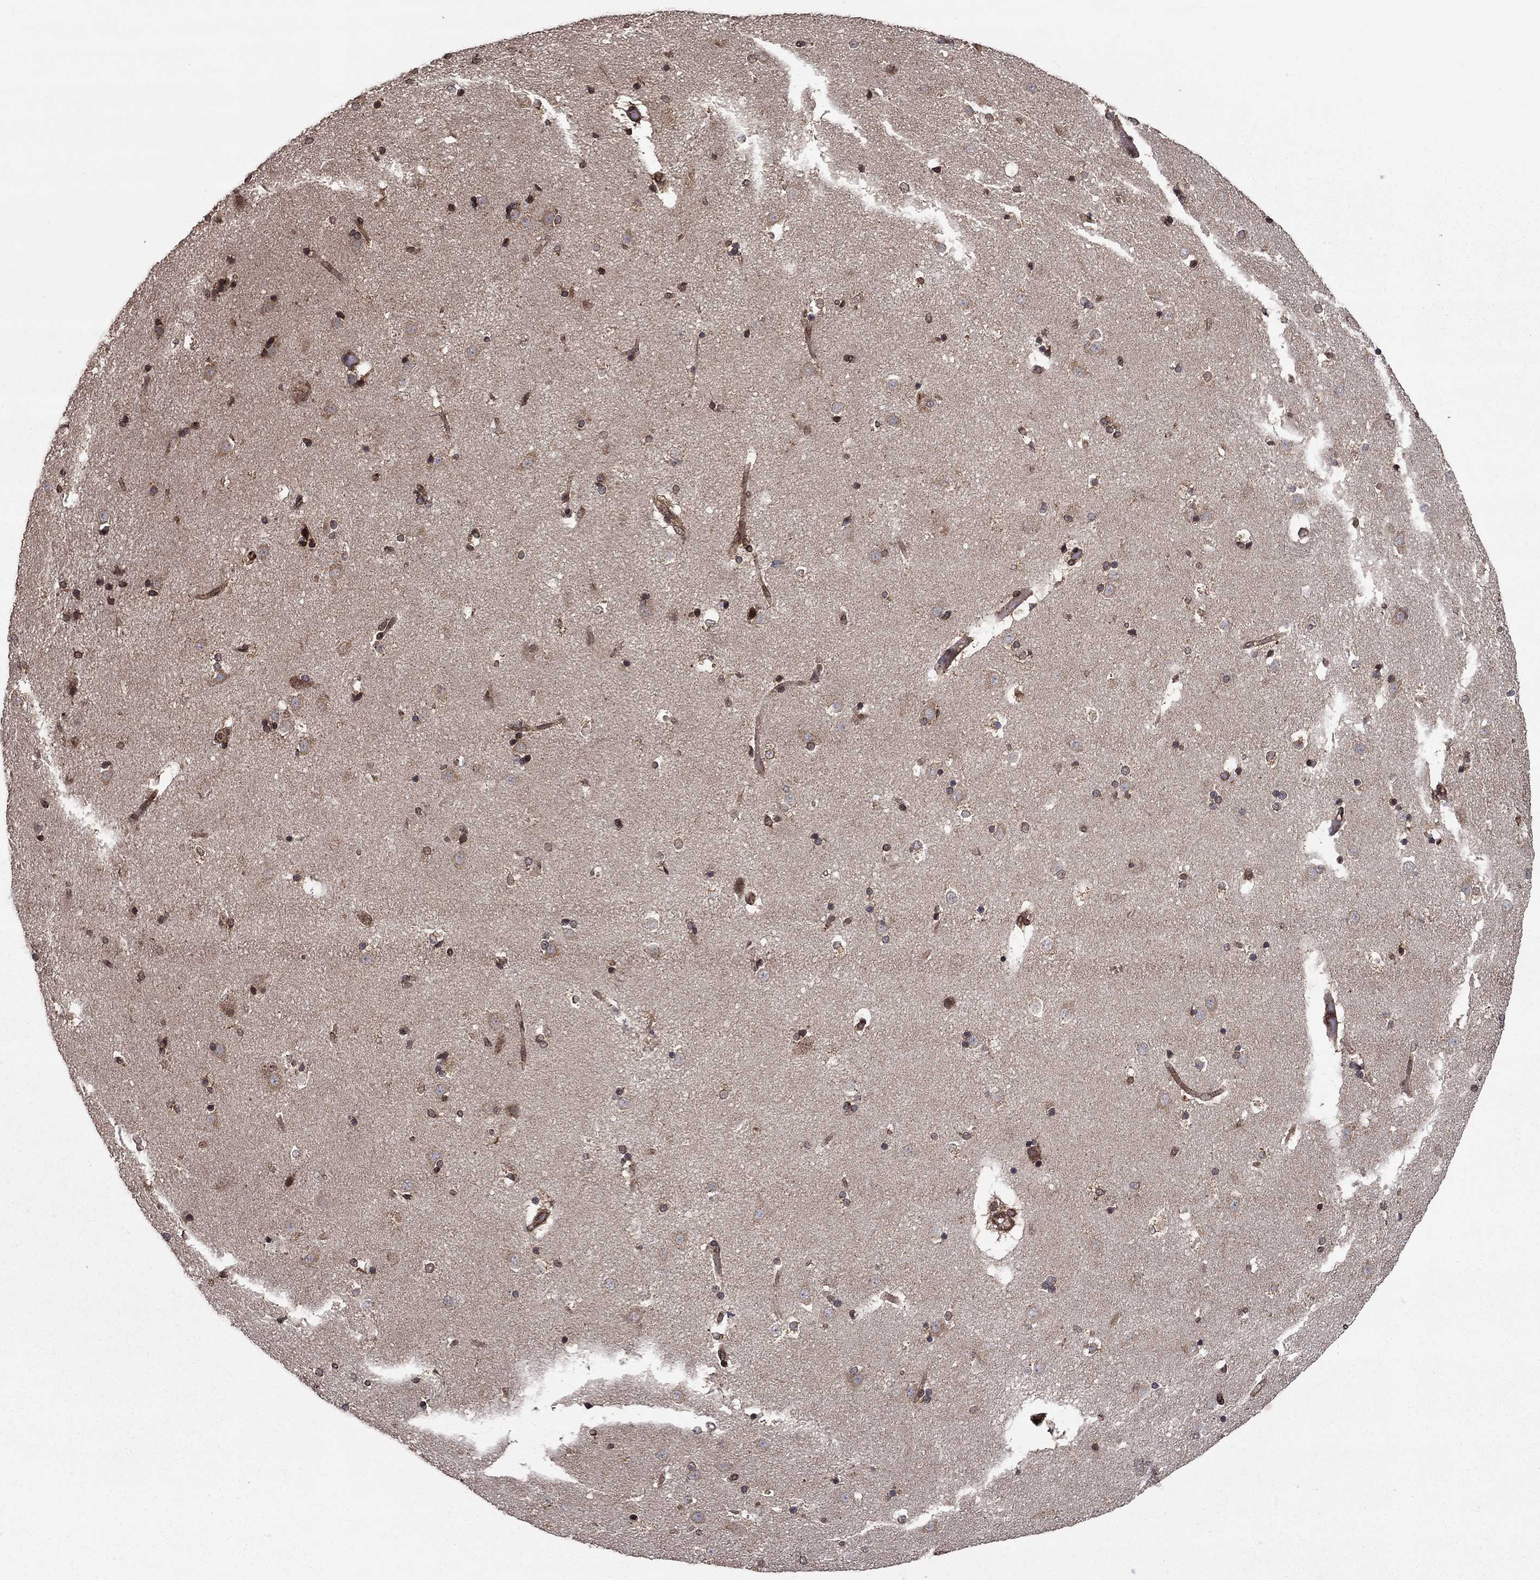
{"staining": {"intensity": "negative", "quantity": "none", "location": "none"}, "tissue": "caudate", "cell_type": "Glial cells", "image_type": "normal", "snomed": [{"axis": "morphology", "description": "Normal tissue, NOS"}, {"axis": "topography", "description": "Lateral ventricle wall"}], "caption": "The micrograph displays no staining of glial cells in normal caudate.", "gene": "DHRS1", "patient": {"sex": "male", "age": 51}}